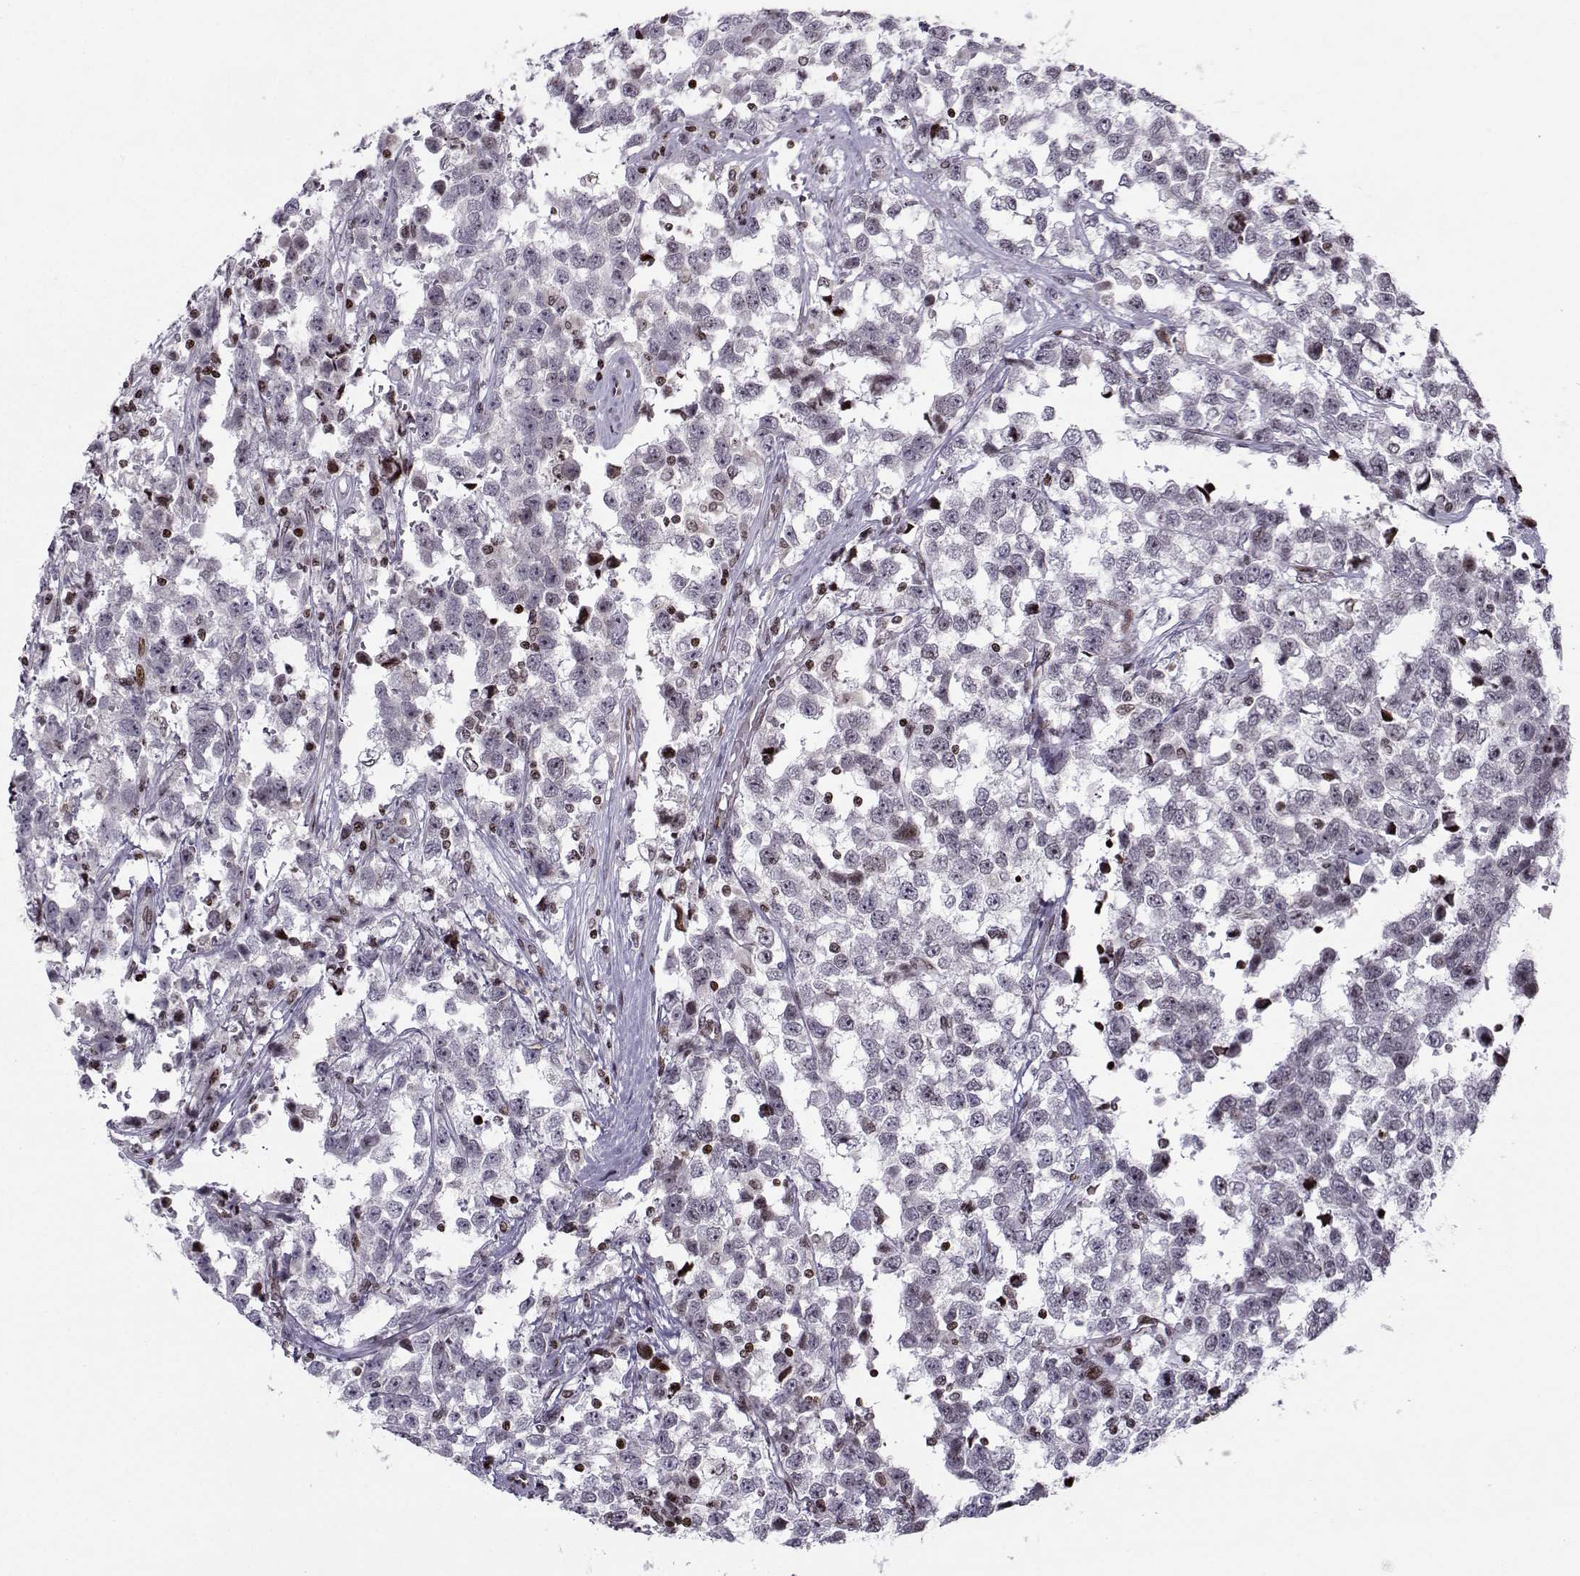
{"staining": {"intensity": "negative", "quantity": "none", "location": "none"}, "tissue": "testis cancer", "cell_type": "Tumor cells", "image_type": "cancer", "snomed": [{"axis": "morphology", "description": "Seminoma, NOS"}, {"axis": "topography", "description": "Testis"}], "caption": "Immunohistochemistry (IHC) image of human testis cancer stained for a protein (brown), which displays no staining in tumor cells.", "gene": "ZNF19", "patient": {"sex": "male", "age": 34}}